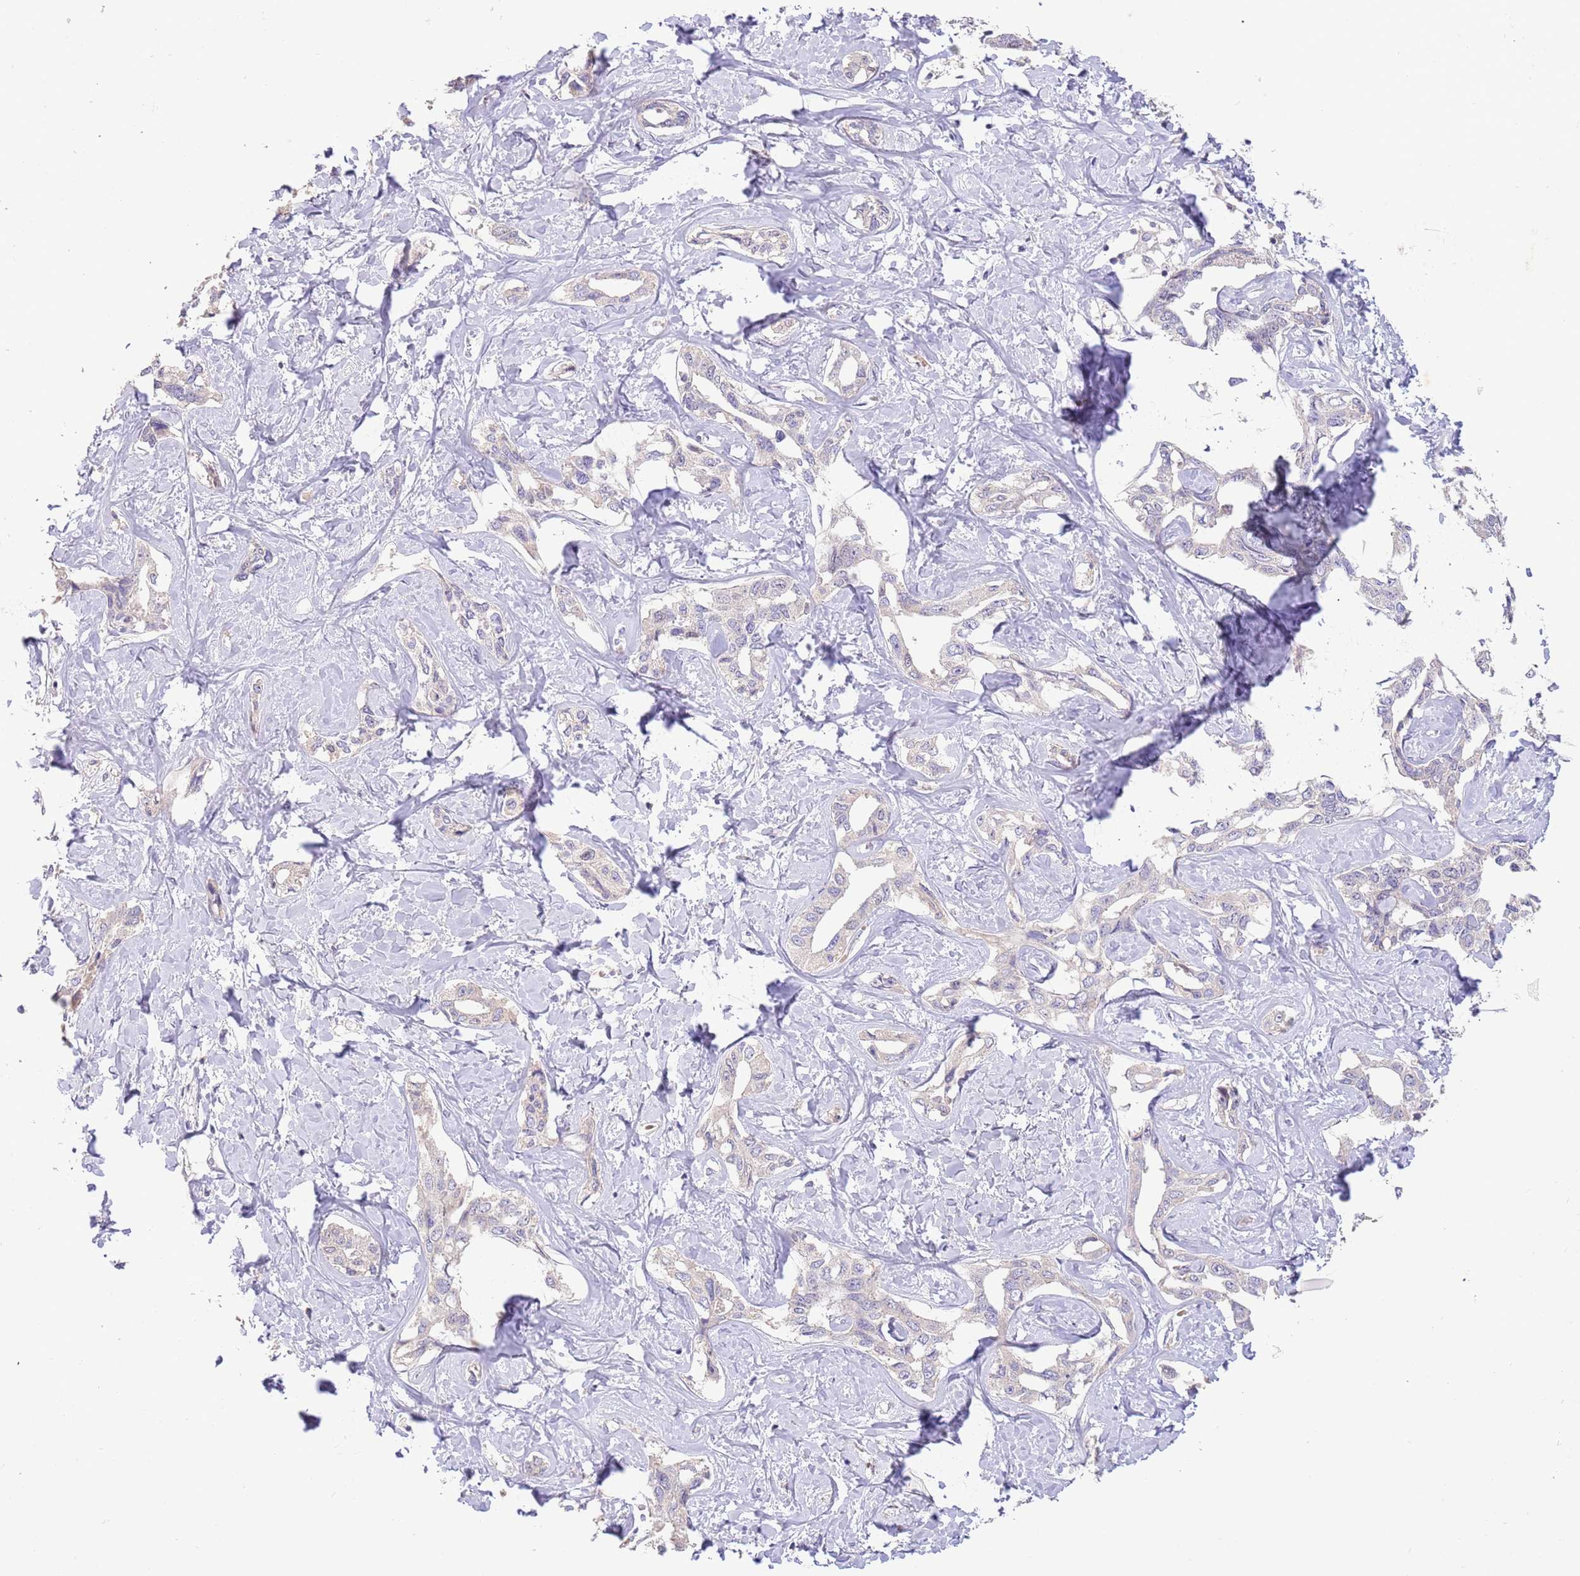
{"staining": {"intensity": "negative", "quantity": "none", "location": "none"}, "tissue": "liver cancer", "cell_type": "Tumor cells", "image_type": "cancer", "snomed": [{"axis": "morphology", "description": "Cholangiocarcinoma"}, {"axis": "topography", "description": "Liver"}], "caption": "Image shows no significant protein staining in tumor cells of liver cancer (cholangiocarcinoma). Nuclei are stained in blue.", "gene": "ZNF658", "patient": {"sex": "male", "age": 59}}